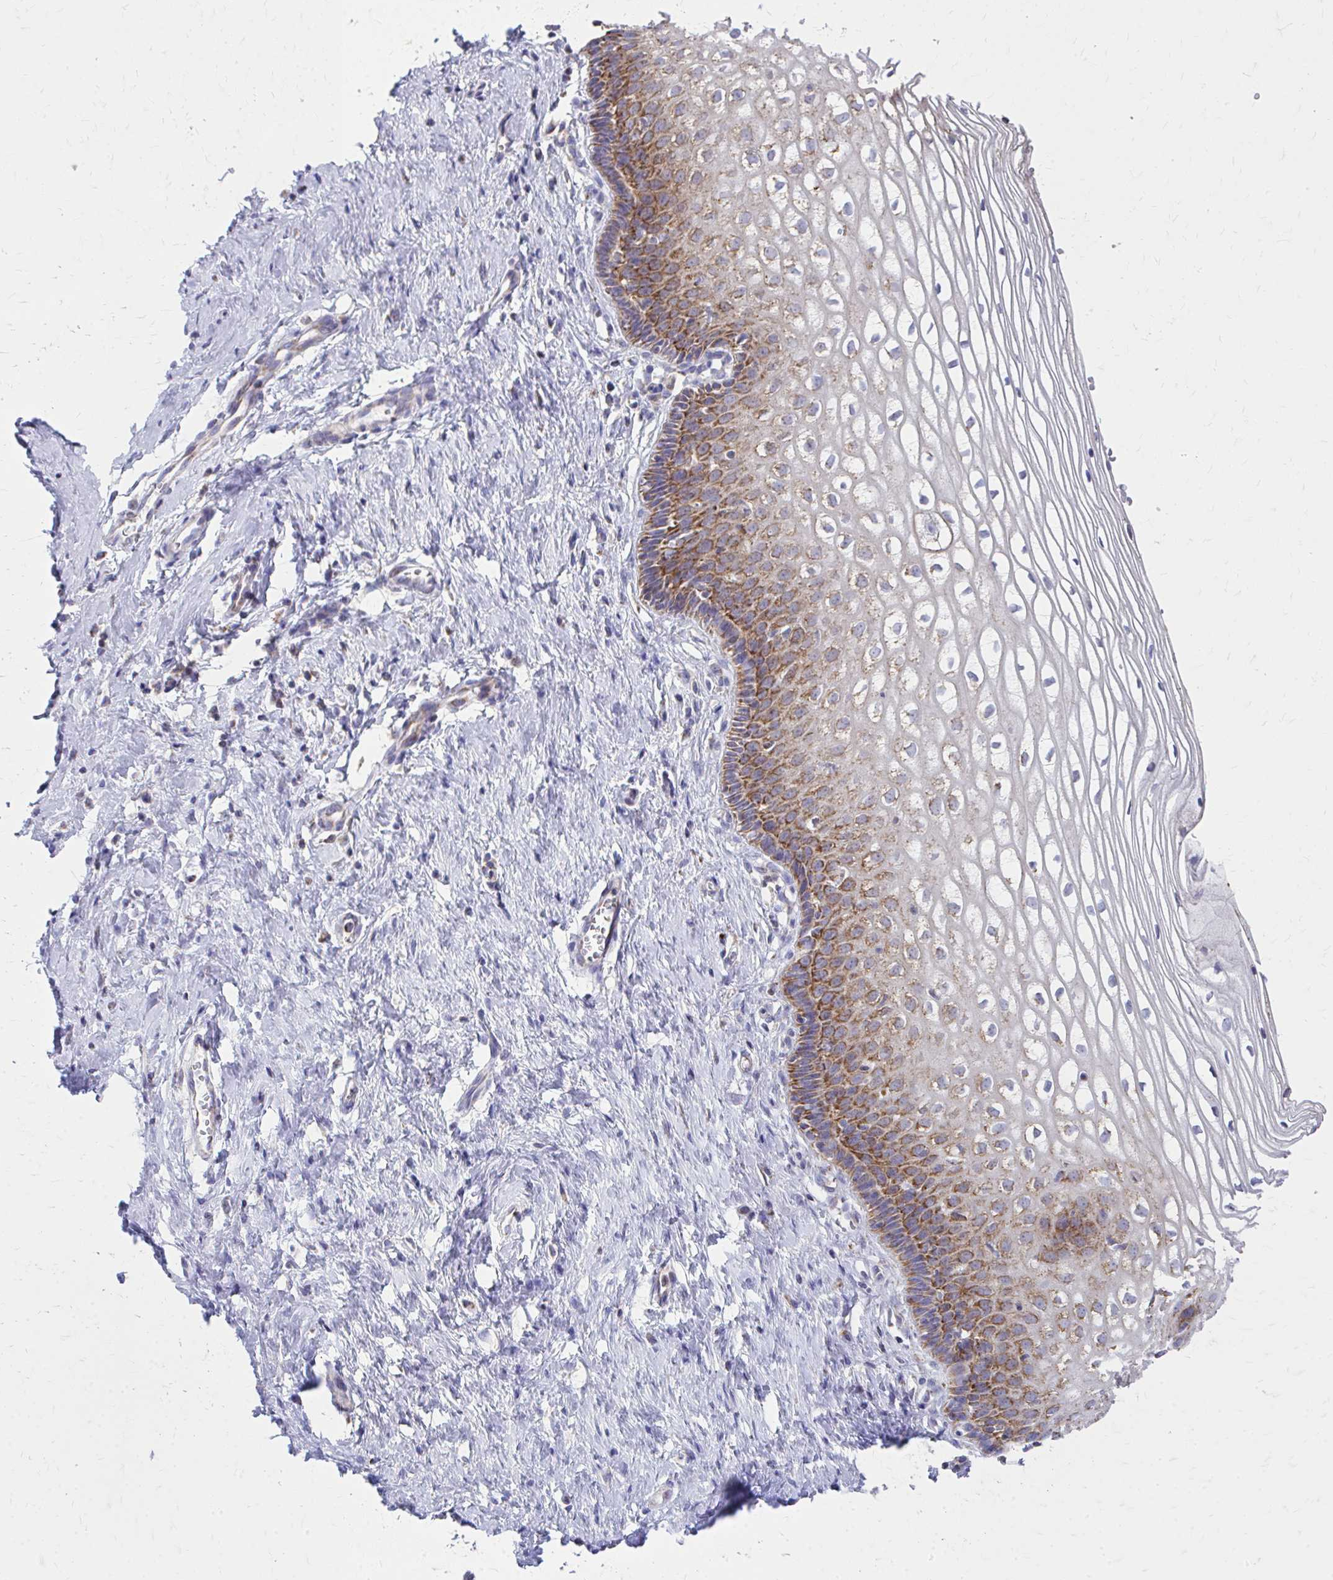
{"staining": {"intensity": "moderate", "quantity": ">75%", "location": "cytoplasmic/membranous"}, "tissue": "cervix", "cell_type": "Glandular cells", "image_type": "normal", "snomed": [{"axis": "morphology", "description": "Normal tissue, NOS"}, {"axis": "topography", "description": "Cervix"}], "caption": "An IHC micrograph of benign tissue is shown. Protein staining in brown highlights moderate cytoplasmic/membranous positivity in cervix within glandular cells. Nuclei are stained in blue.", "gene": "MRPL19", "patient": {"sex": "female", "age": 36}}